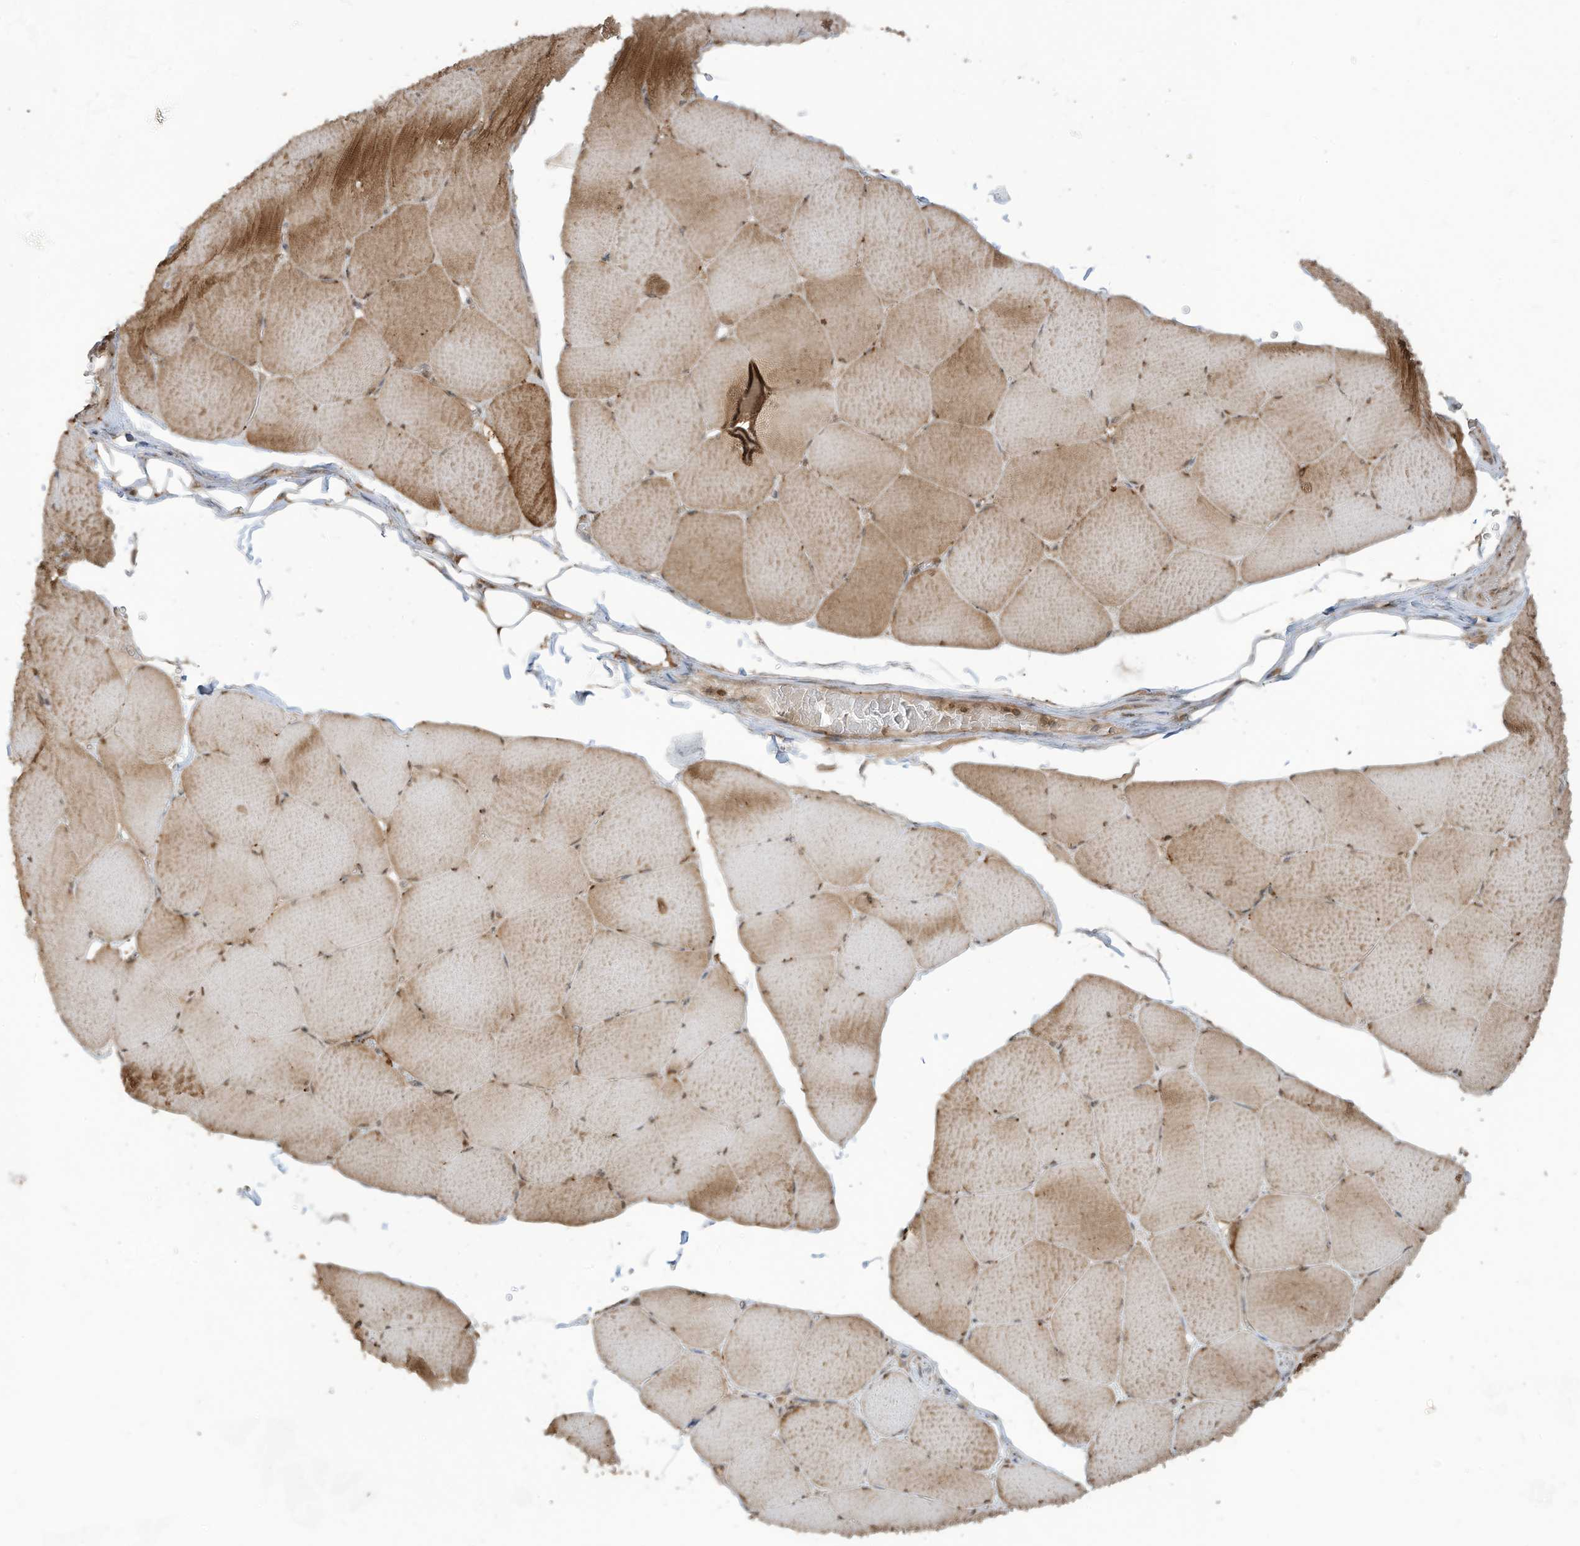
{"staining": {"intensity": "moderate", "quantity": "25%-75%", "location": "cytoplasmic/membranous"}, "tissue": "skeletal muscle", "cell_type": "Myocytes", "image_type": "normal", "snomed": [{"axis": "morphology", "description": "Normal tissue, NOS"}, {"axis": "topography", "description": "Skeletal muscle"}, {"axis": "topography", "description": "Head-Neck"}], "caption": "IHC of benign human skeletal muscle displays medium levels of moderate cytoplasmic/membranous staining in about 25%-75% of myocytes. The protein of interest is shown in brown color, while the nuclei are stained blue.", "gene": "CARF", "patient": {"sex": "male", "age": 66}}